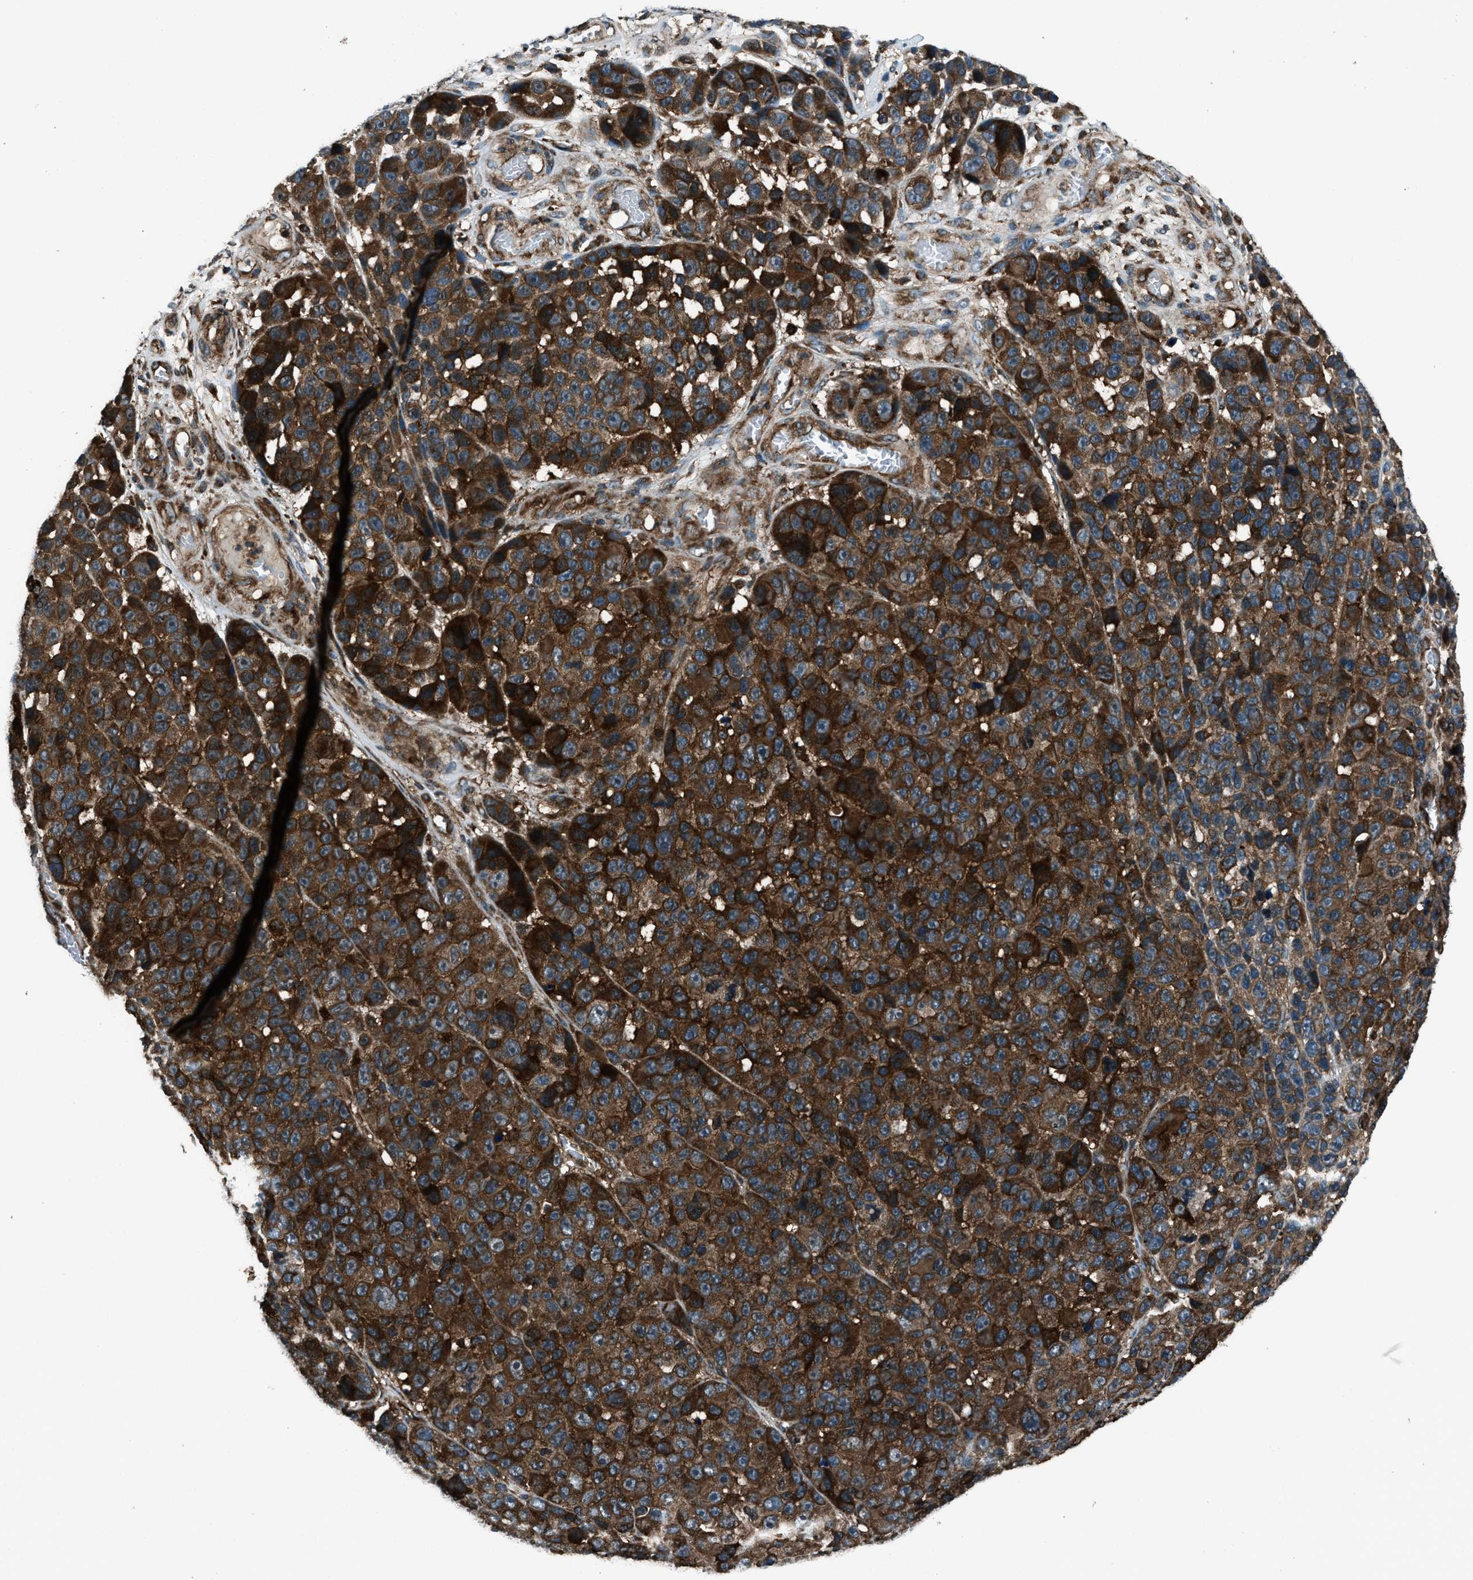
{"staining": {"intensity": "strong", "quantity": ">75%", "location": "cytoplasmic/membranous"}, "tissue": "melanoma", "cell_type": "Tumor cells", "image_type": "cancer", "snomed": [{"axis": "morphology", "description": "Malignant melanoma, NOS"}, {"axis": "topography", "description": "Skin"}], "caption": "Protein positivity by immunohistochemistry (IHC) reveals strong cytoplasmic/membranous staining in approximately >75% of tumor cells in malignant melanoma.", "gene": "SNX30", "patient": {"sex": "male", "age": 53}}